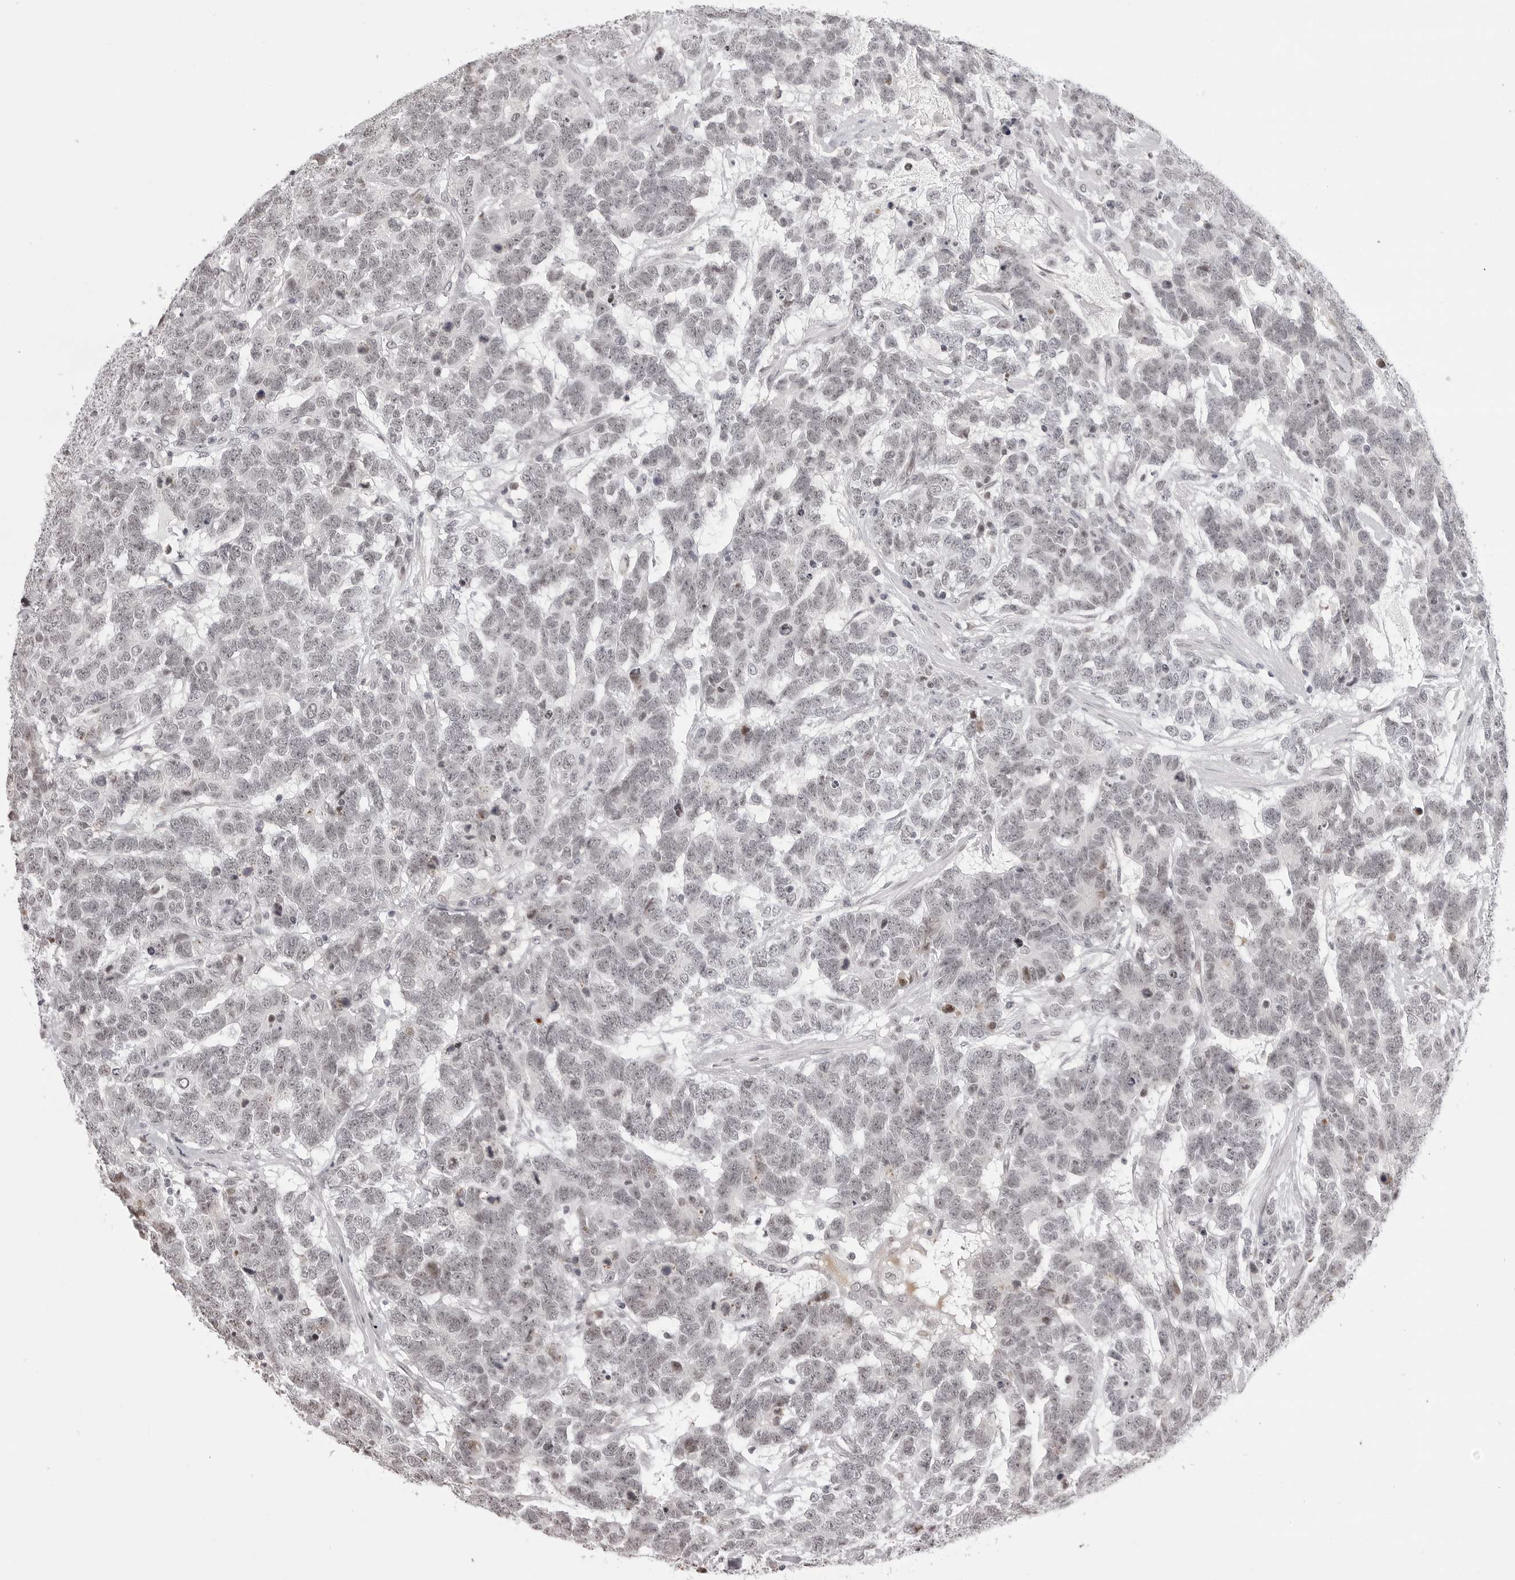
{"staining": {"intensity": "negative", "quantity": "none", "location": "none"}, "tissue": "testis cancer", "cell_type": "Tumor cells", "image_type": "cancer", "snomed": [{"axis": "morphology", "description": "Carcinoma, Embryonal, NOS"}, {"axis": "topography", "description": "Testis"}], "caption": "Immunohistochemical staining of human testis cancer shows no significant staining in tumor cells.", "gene": "PHF3", "patient": {"sex": "male", "age": 26}}